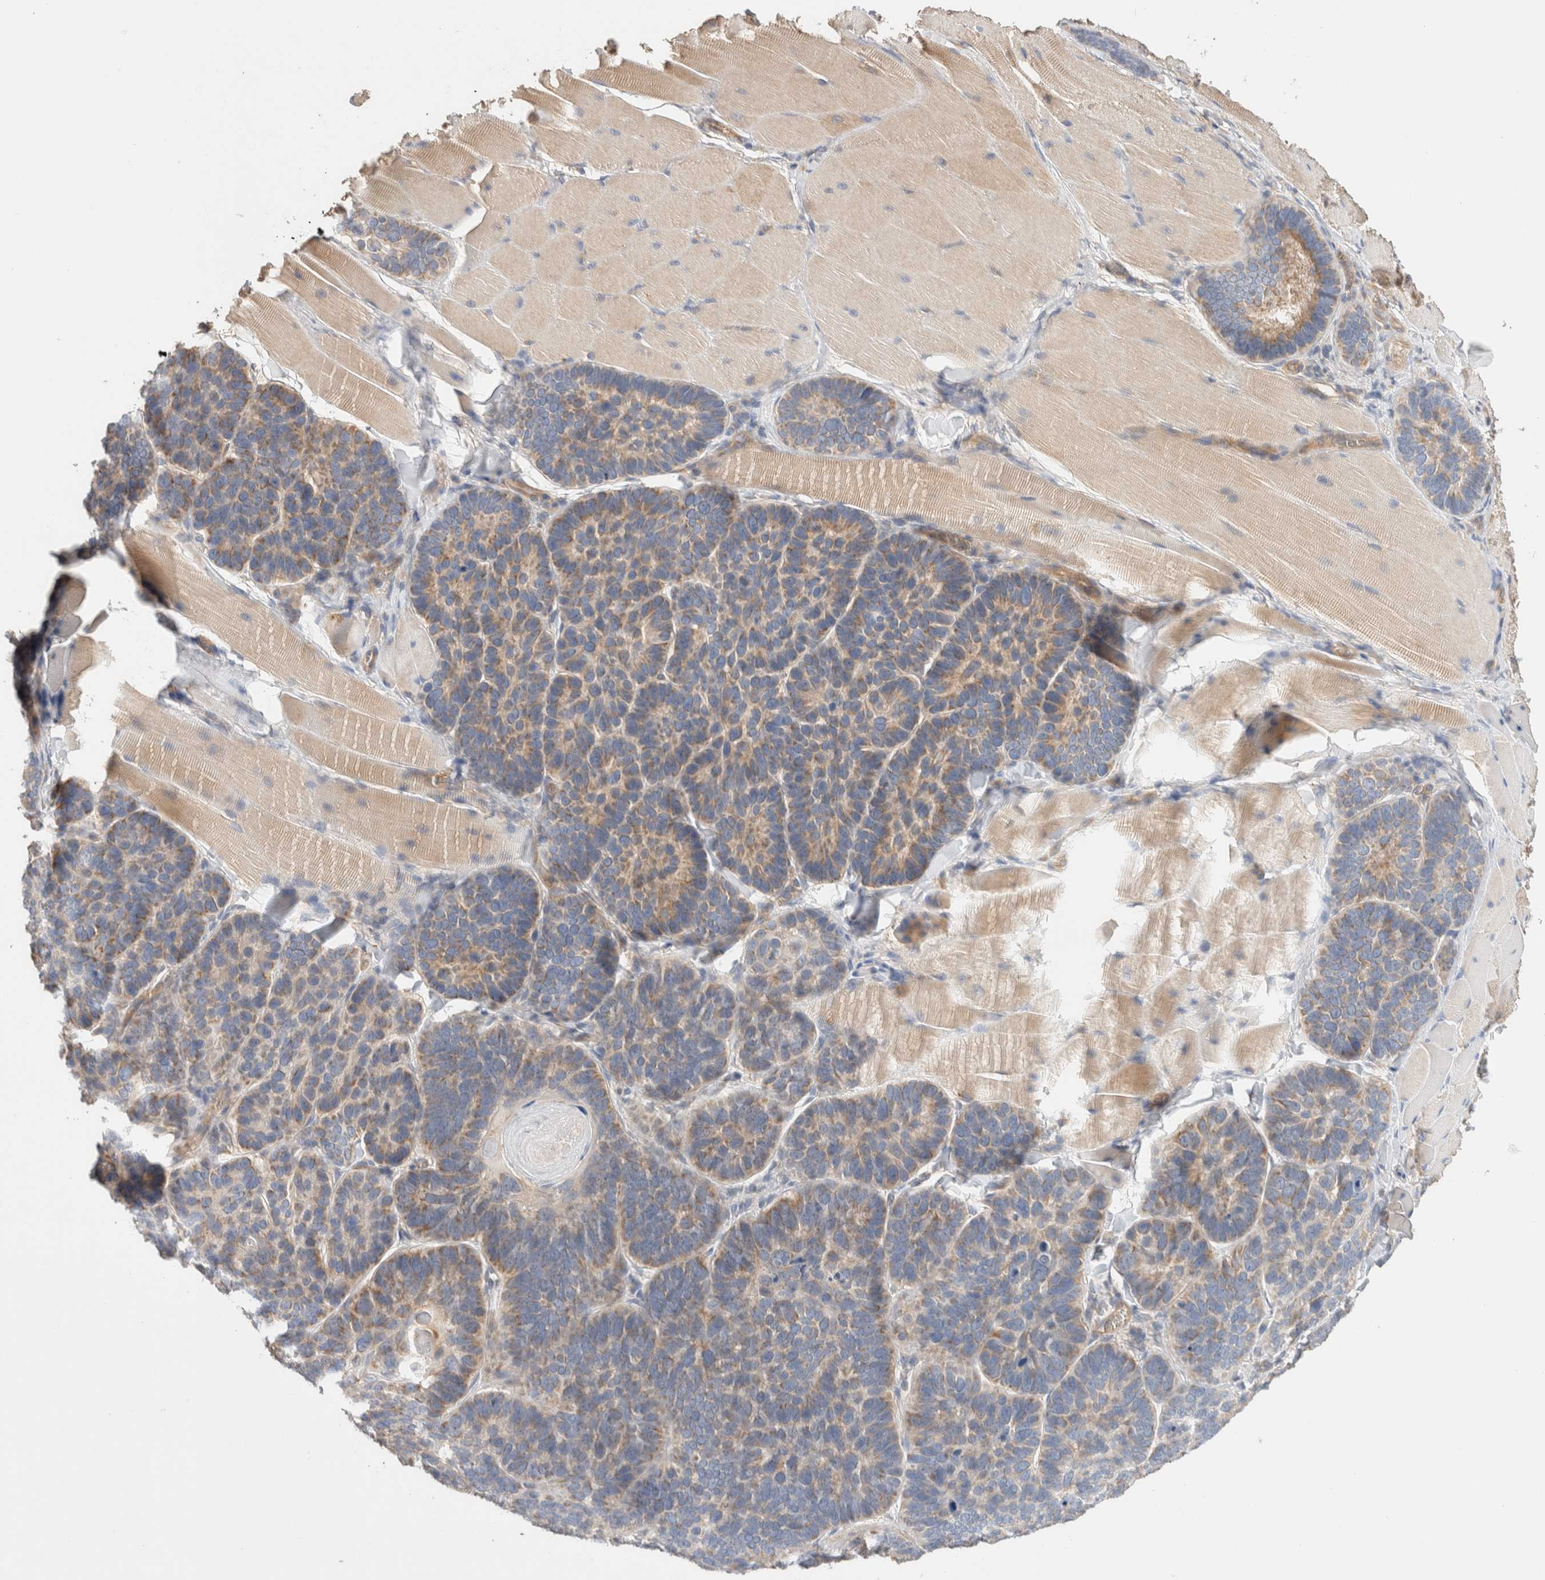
{"staining": {"intensity": "weak", "quantity": "25%-75%", "location": "cytoplasmic/membranous"}, "tissue": "skin cancer", "cell_type": "Tumor cells", "image_type": "cancer", "snomed": [{"axis": "morphology", "description": "Basal cell carcinoma"}, {"axis": "topography", "description": "Skin"}], "caption": "Immunohistochemistry of basal cell carcinoma (skin) demonstrates low levels of weak cytoplasmic/membranous staining in about 25%-75% of tumor cells.", "gene": "B3GNTL1", "patient": {"sex": "male", "age": 62}}